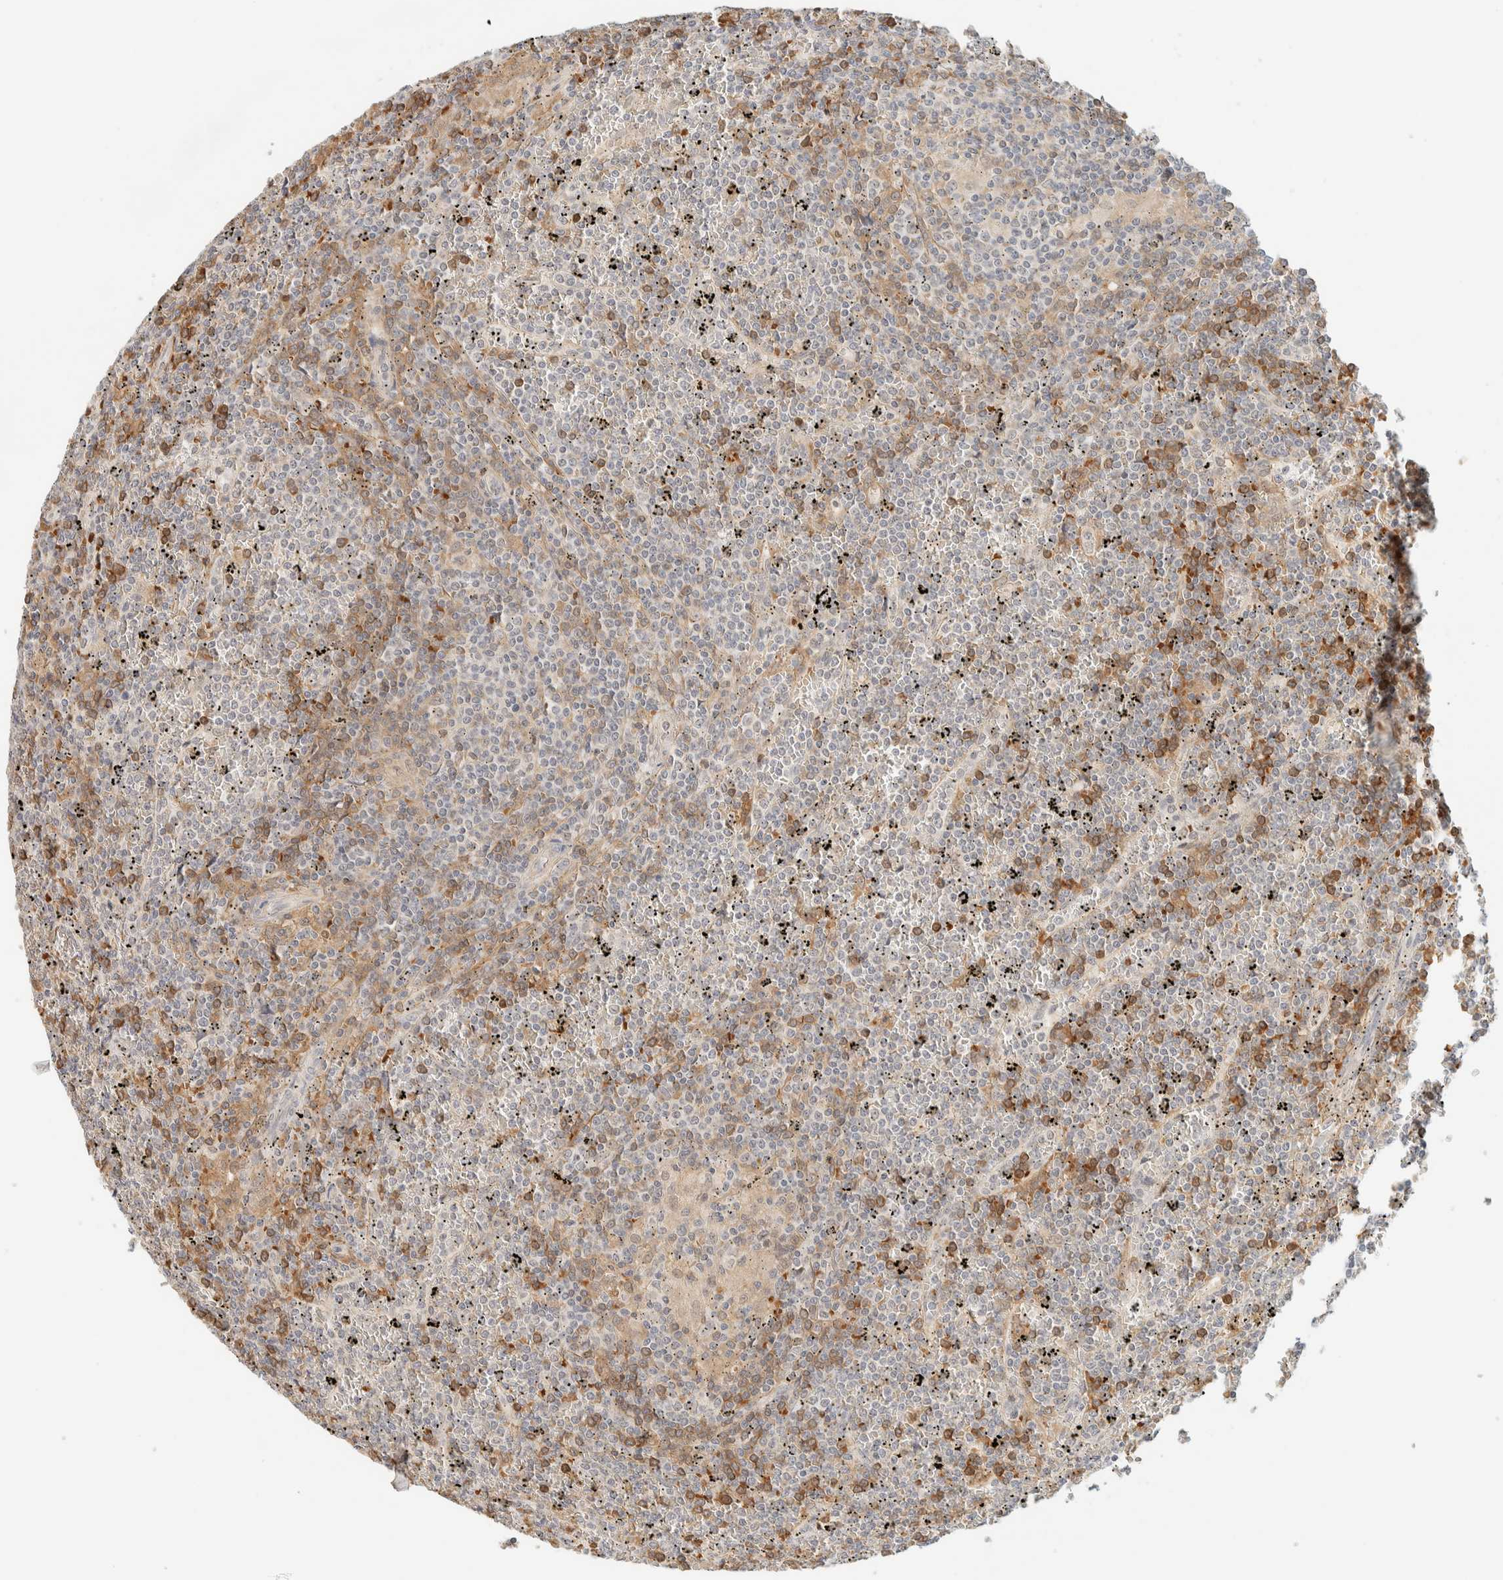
{"staining": {"intensity": "negative", "quantity": "none", "location": "none"}, "tissue": "lymphoma", "cell_type": "Tumor cells", "image_type": "cancer", "snomed": [{"axis": "morphology", "description": "Malignant lymphoma, non-Hodgkin's type, Low grade"}, {"axis": "topography", "description": "Spleen"}], "caption": "The immunohistochemistry micrograph has no significant positivity in tumor cells of low-grade malignant lymphoma, non-Hodgkin's type tissue. The staining is performed using DAB brown chromogen with nuclei counter-stained in using hematoxylin.", "gene": "TNK1", "patient": {"sex": "female", "age": 19}}